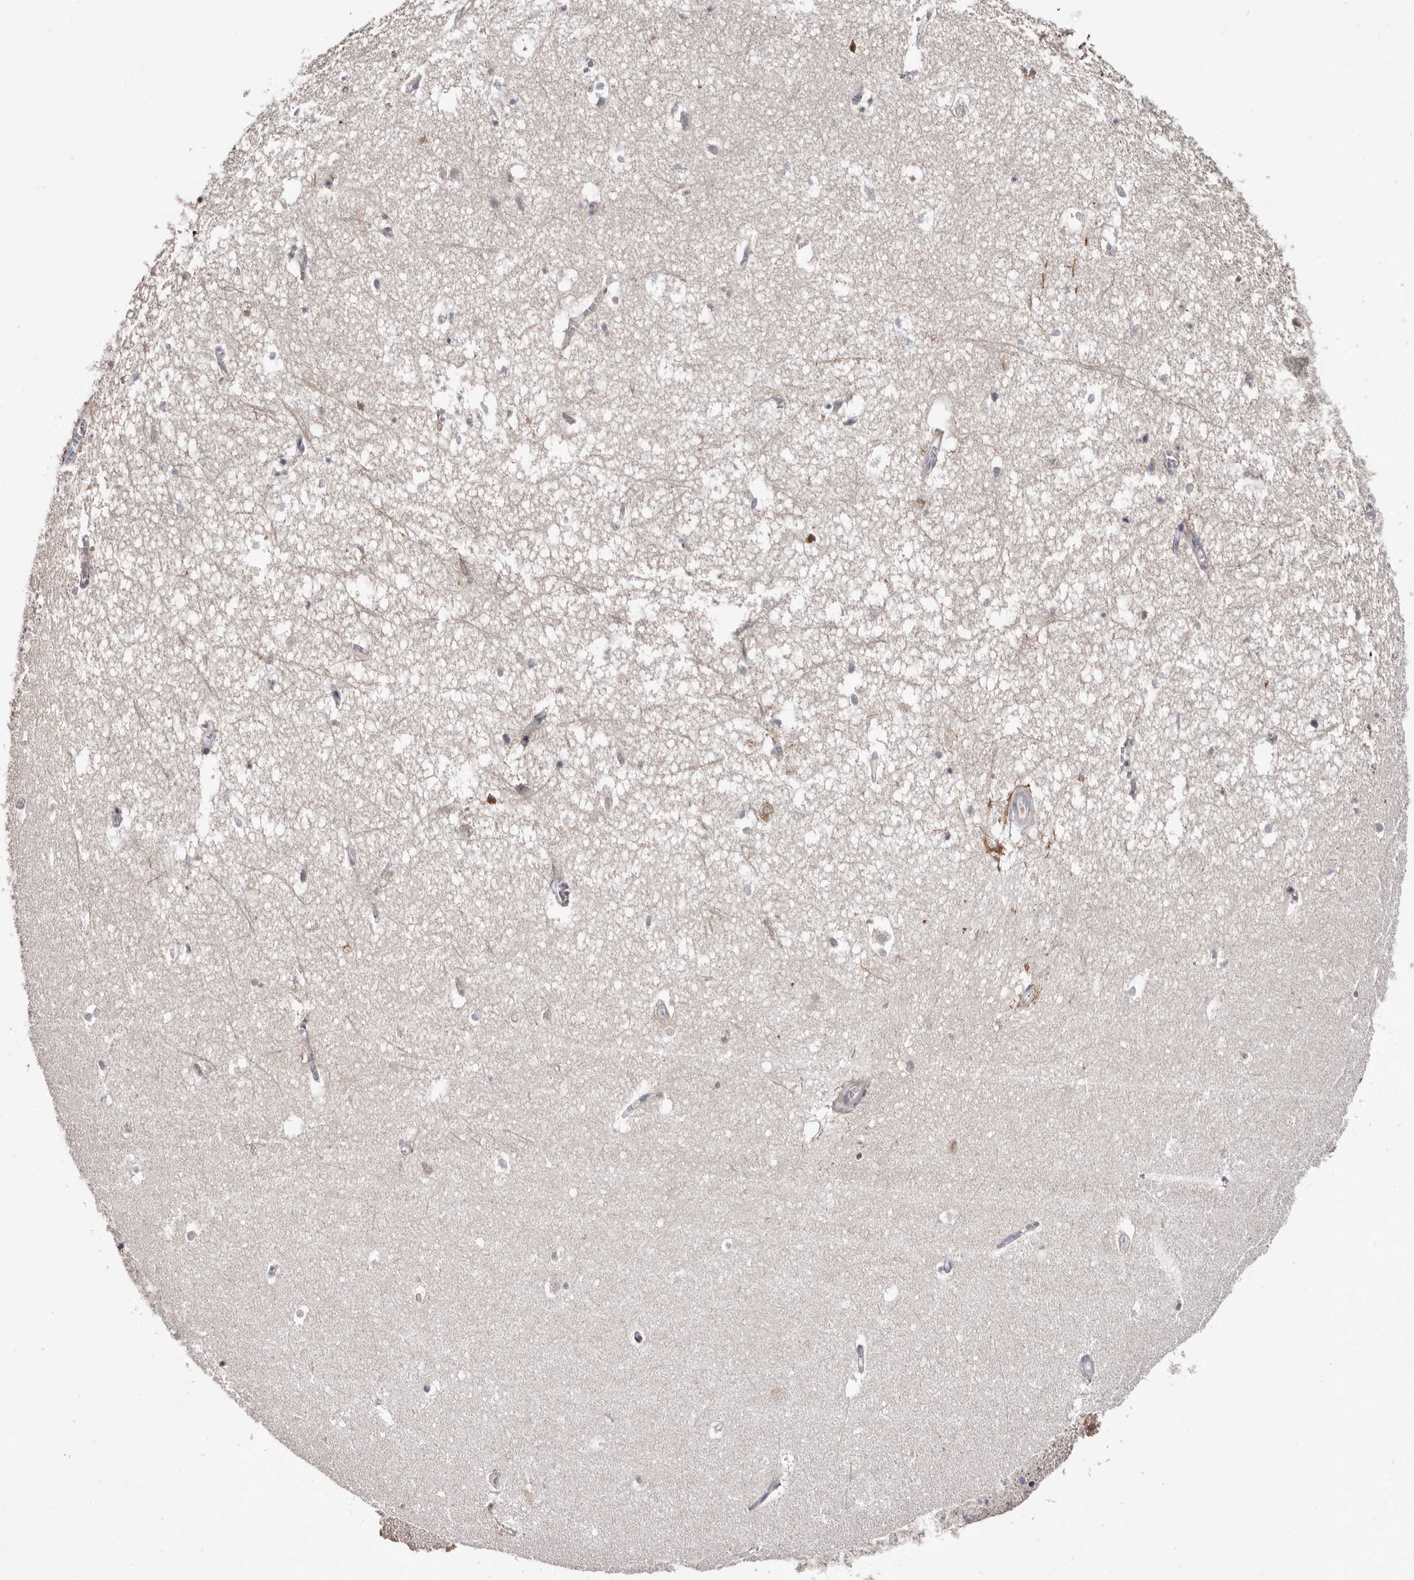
{"staining": {"intensity": "negative", "quantity": "none", "location": "none"}, "tissue": "hippocampus", "cell_type": "Glial cells", "image_type": "normal", "snomed": [{"axis": "morphology", "description": "Normal tissue, NOS"}, {"axis": "topography", "description": "Hippocampus"}], "caption": "High power microscopy micrograph of an immunohistochemistry micrograph of unremarkable hippocampus, revealing no significant positivity in glial cells.", "gene": "SPTA1", "patient": {"sex": "female", "age": 64}}